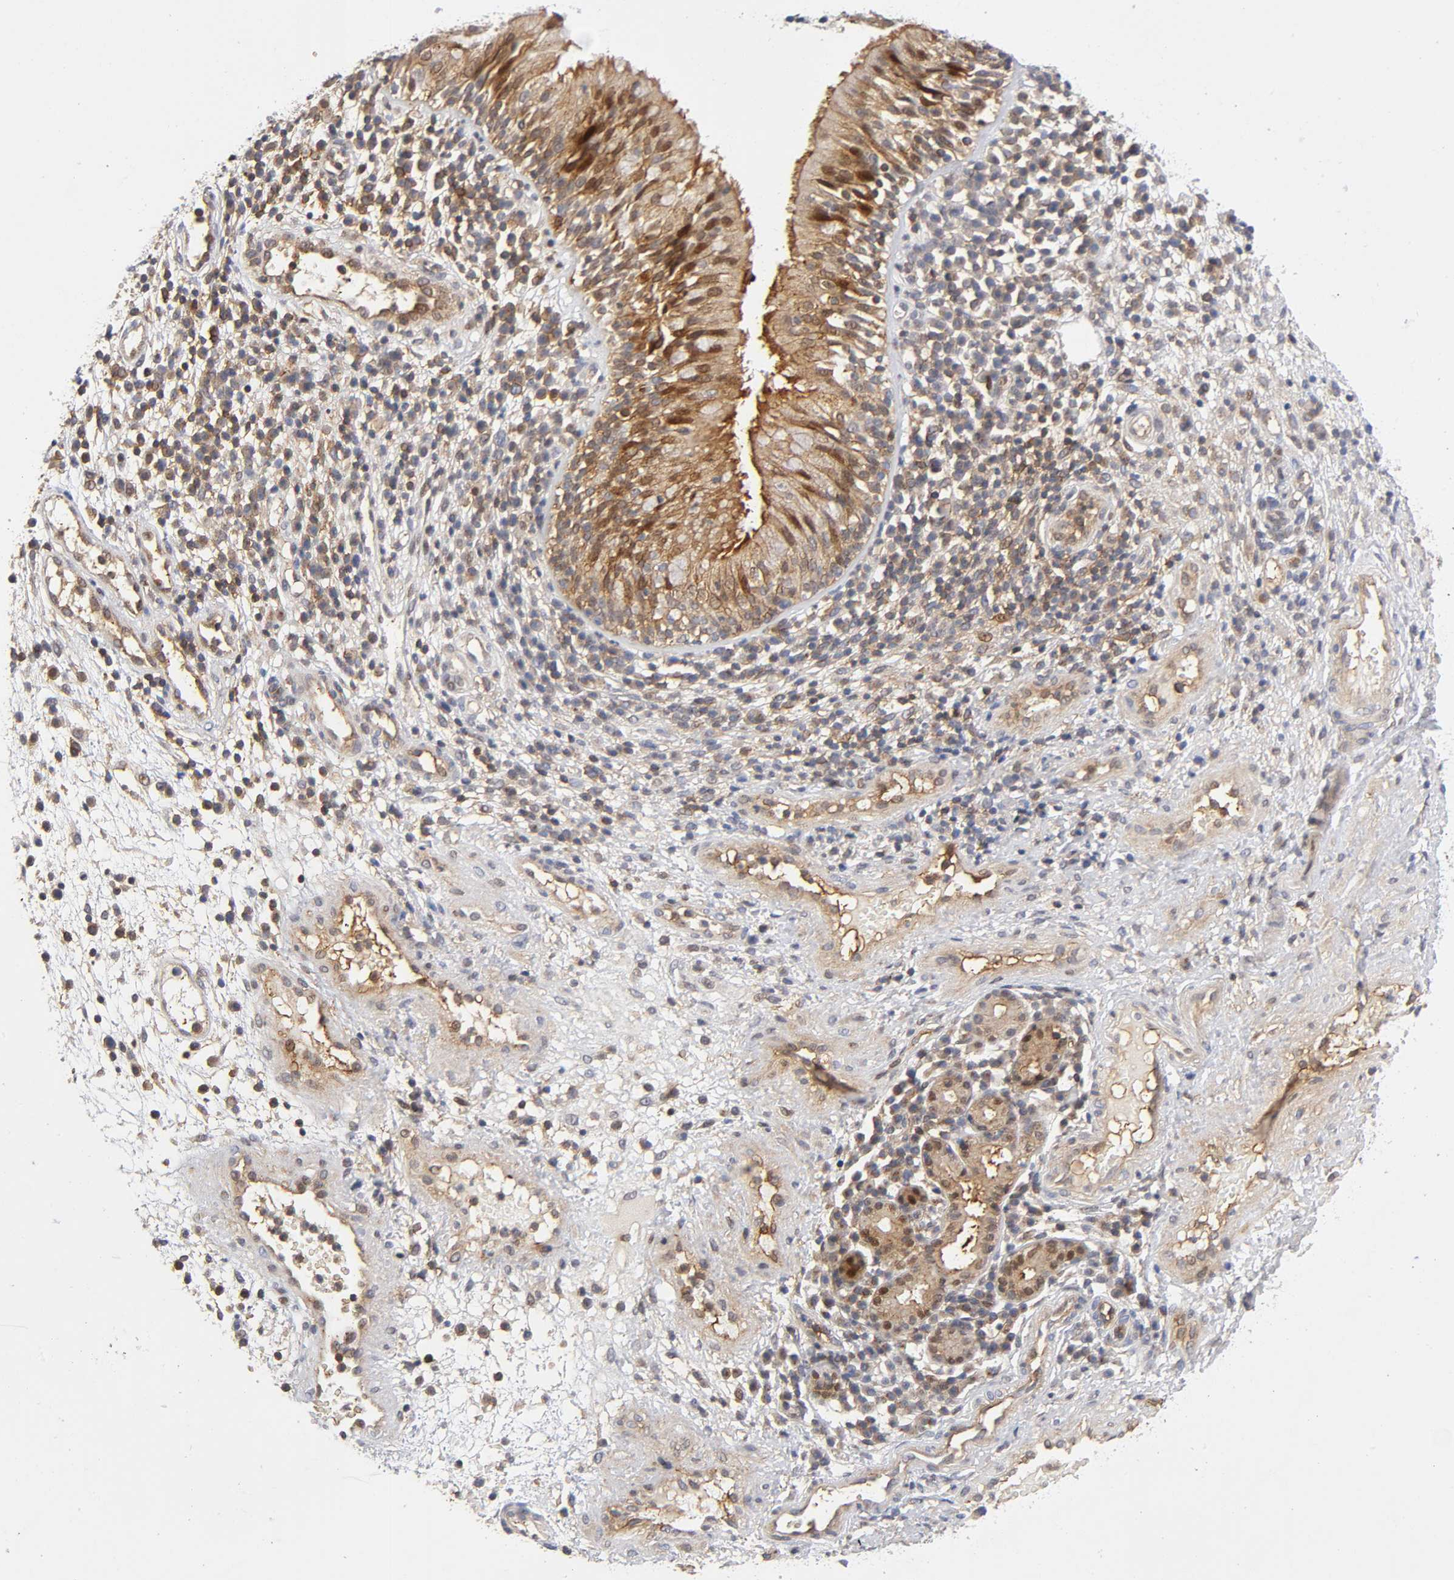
{"staining": {"intensity": "moderate", "quantity": ">75%", "location": "cytoplasmic/membranous,nuclear"}, "tissue": "nasopharynx", "cell_type": "Respiratory epithelial cells", "image_type": "normal", "snomed": [{"axis": "morphology", "description": "Normal tissue, NOS"}, {"axis": "morphology", "description": "Inflammation, NOS"}, {"axis": "morphology", "description": "Malignant melanoma, Metastatic site"}, {"axis": "topography", "description": "Nasopharynx"}], "caption": "High-magnification brightfield microscopy of normal nasopharynx stained with DAB (3,3'-diaminobenzidine) (brown) and counterstained with hematoxylin (blue). respiratory epithelial cells exhibit moderate cytoplasmic/membranous,nuclear positivity is appreciated in approximately>75% of cells. (DAB = brown stain, brightfield microscopy at high magnification).", "gene": "ANXA7", "patient": {"sex": "female", "age": 55}}